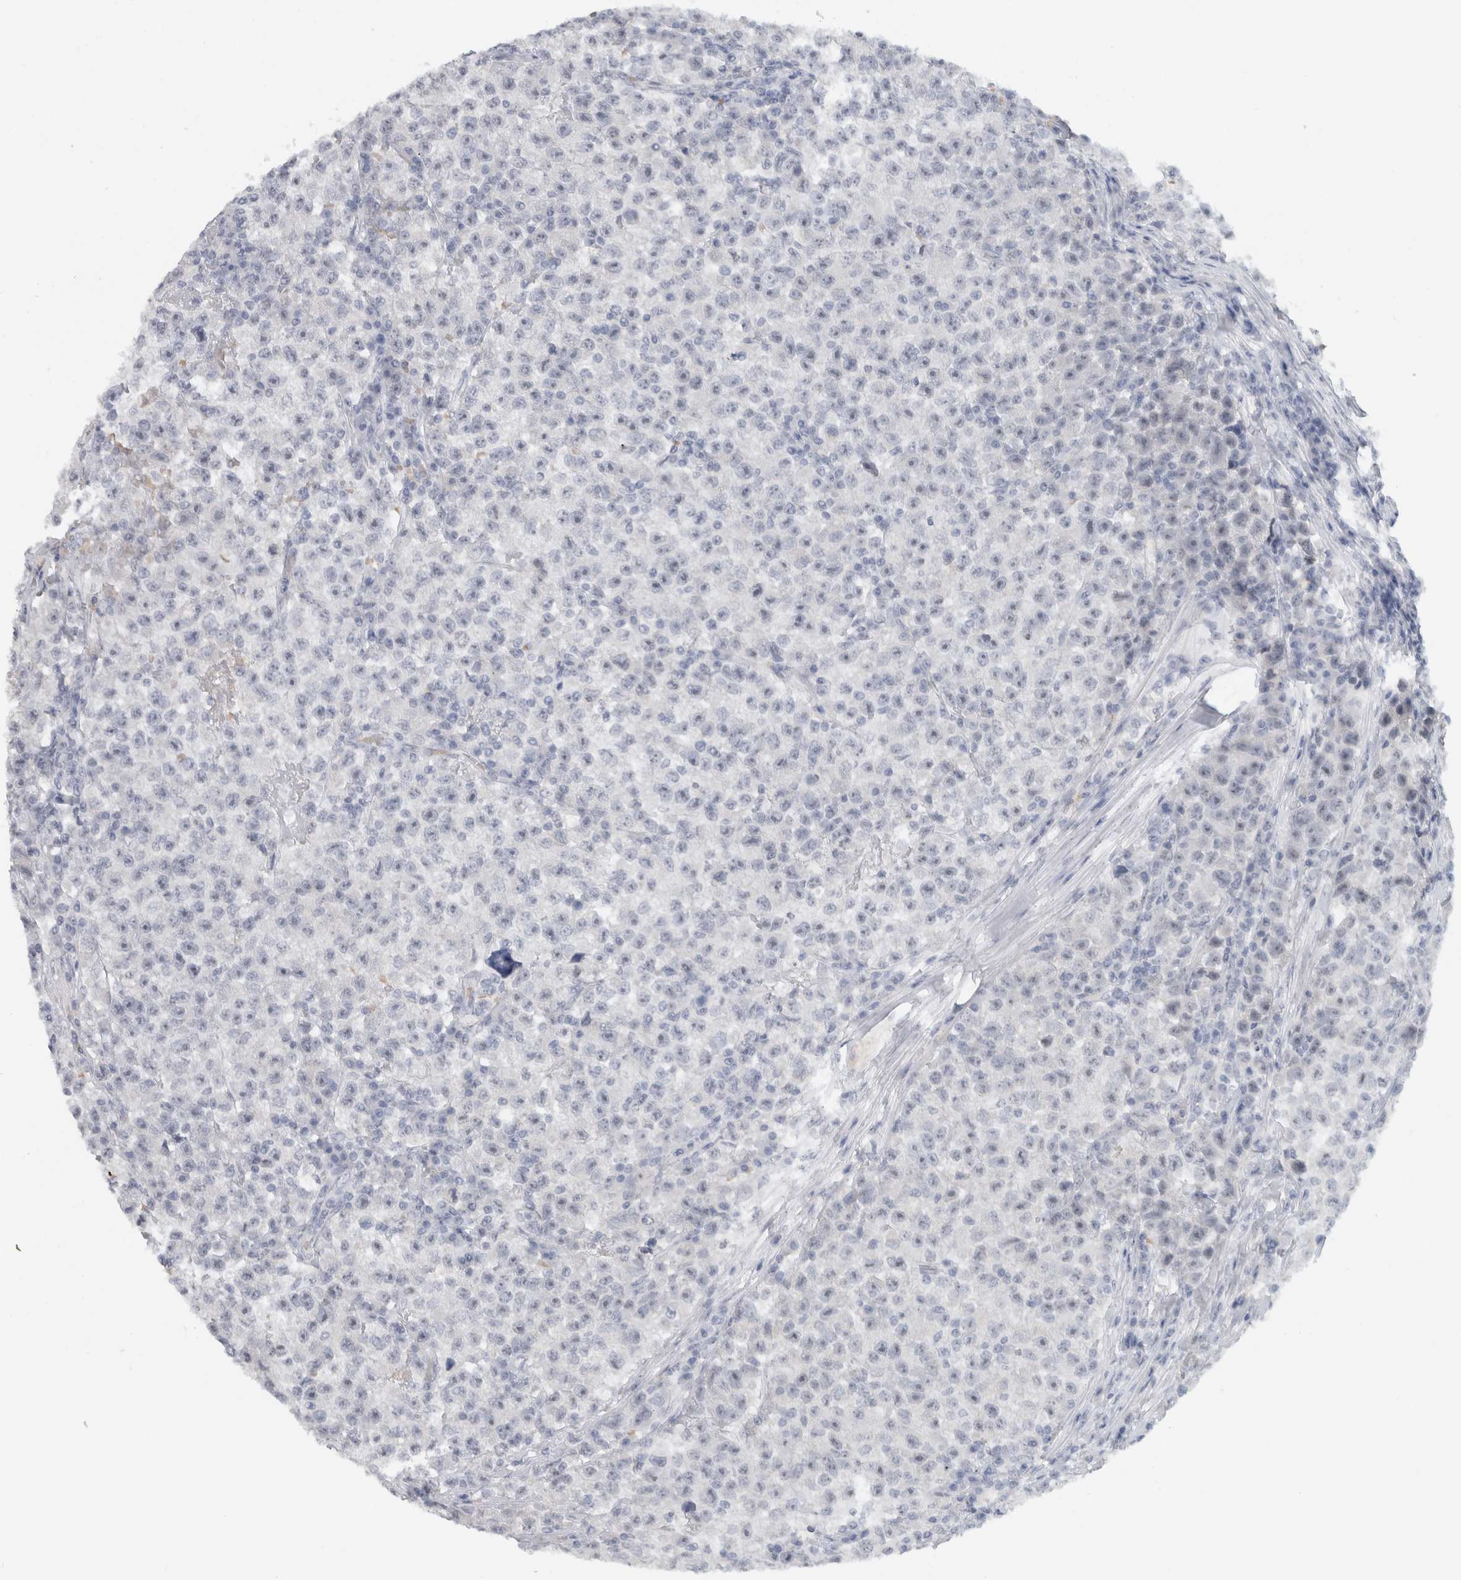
{"staining": {"intensity": "weak", "quantity": "<25%", "location": "nuclear"}, "tissue": "testis cancer", "cell_type": "Tumor cells", "image_type": "cancer", "snomed": [{"axis": "morphology", "description": "Seminoma, NOS"}, {"axis": "topography", "description": "Testis"}], "caption": "Tumor cells are negative for protein expression in human testis seminoma.", "gene": "FMR1NB", "patient": {"sex": "male", "age": 22}}